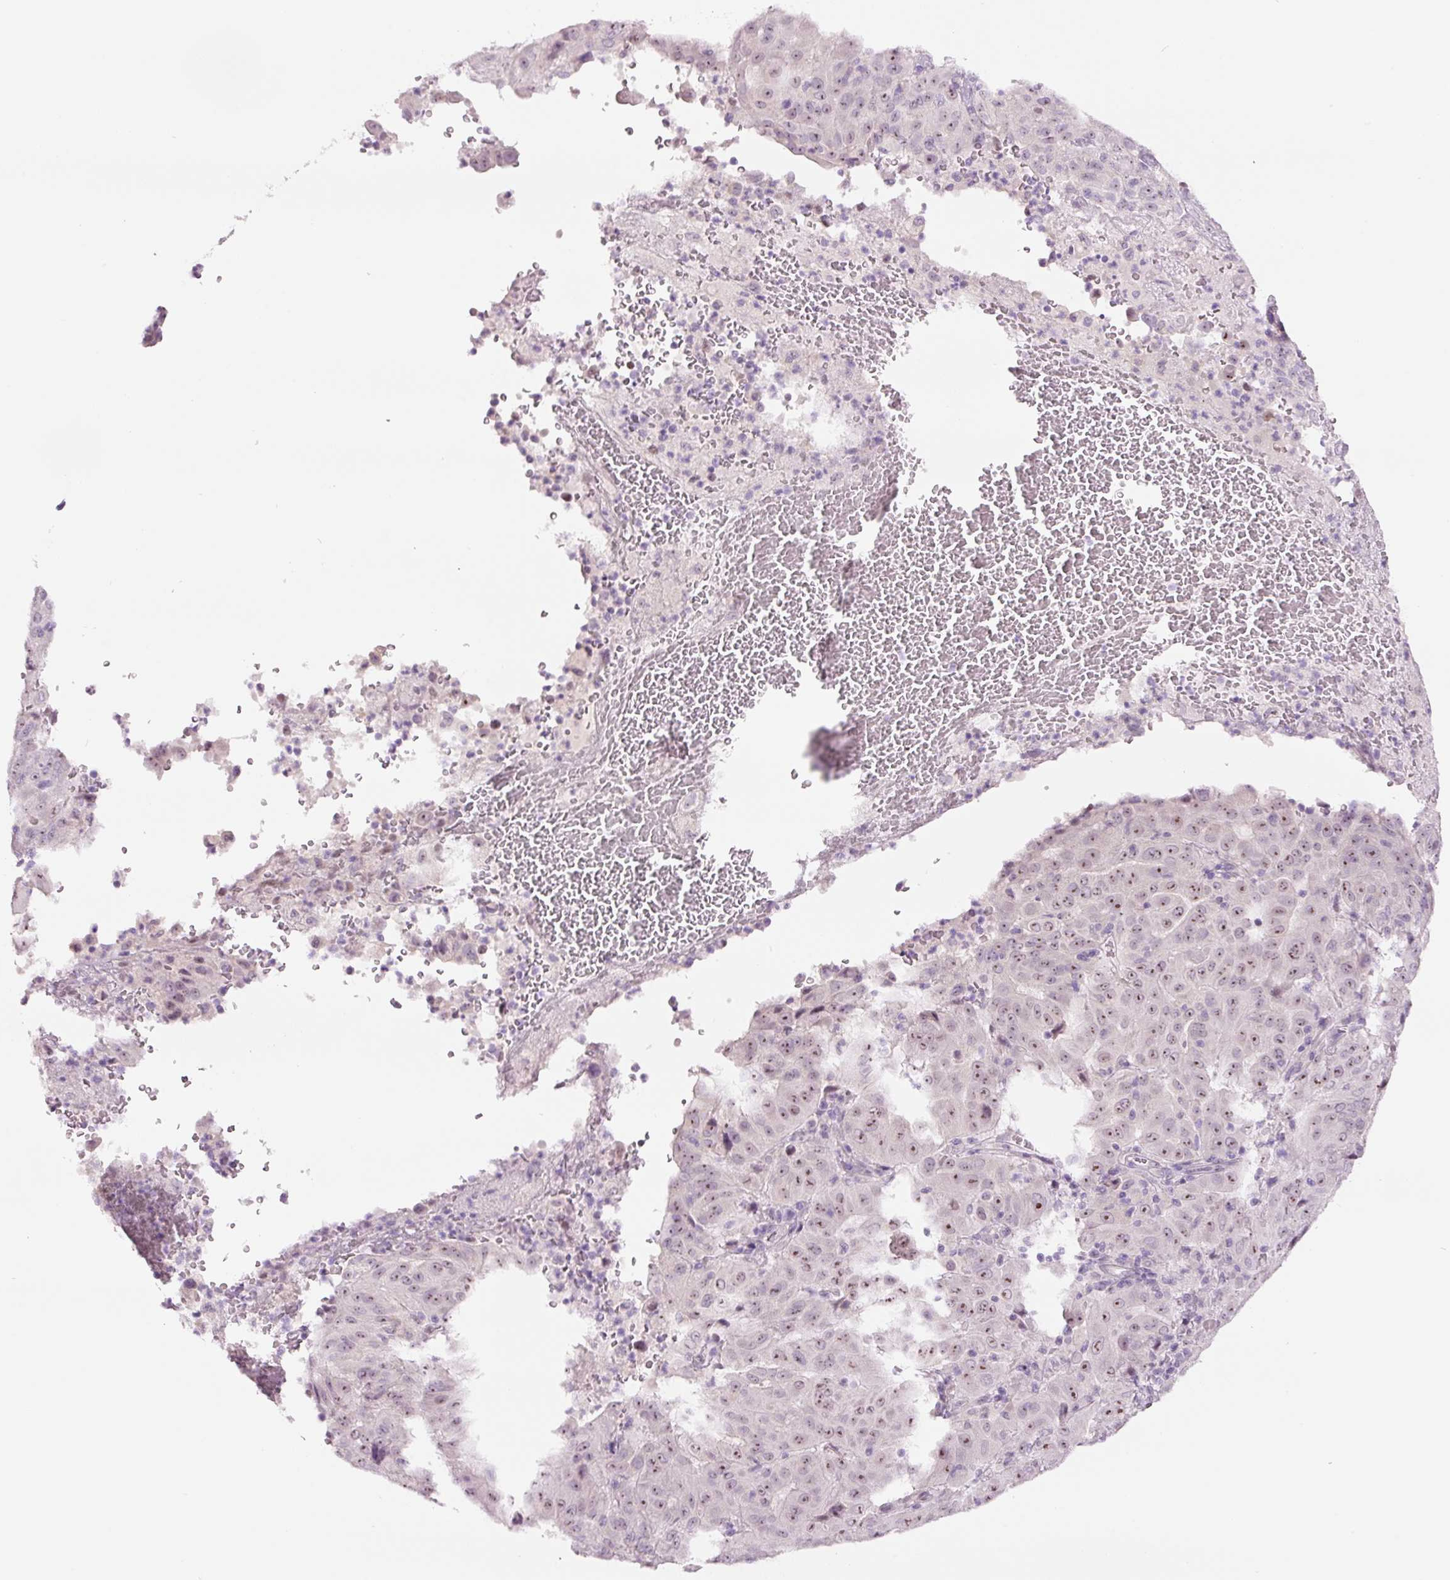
{"staining": {"intensity": "moderate", "quantity": ">75%", "location": "nuclear"}, "tissue": "pancreatic cancer", "cell_type": "Tumor cells", "image_type": "cancer", "snomed": [{"axis": "morphology", "description": "Adenocarcinoma, NOS"}, {"axis": "topography", "description": "Pancreas"}], "caption": "Immunohistochemistry (IHC) (DAB (3,3'-diaminobenzidine)) staining of human adenocarcinoma (pancreatic) demonstrates moderate nuclear protein staining in about >75% of tumor cells.", "gene": "GCG", "patient": {"sex": "male", "age": 63}}